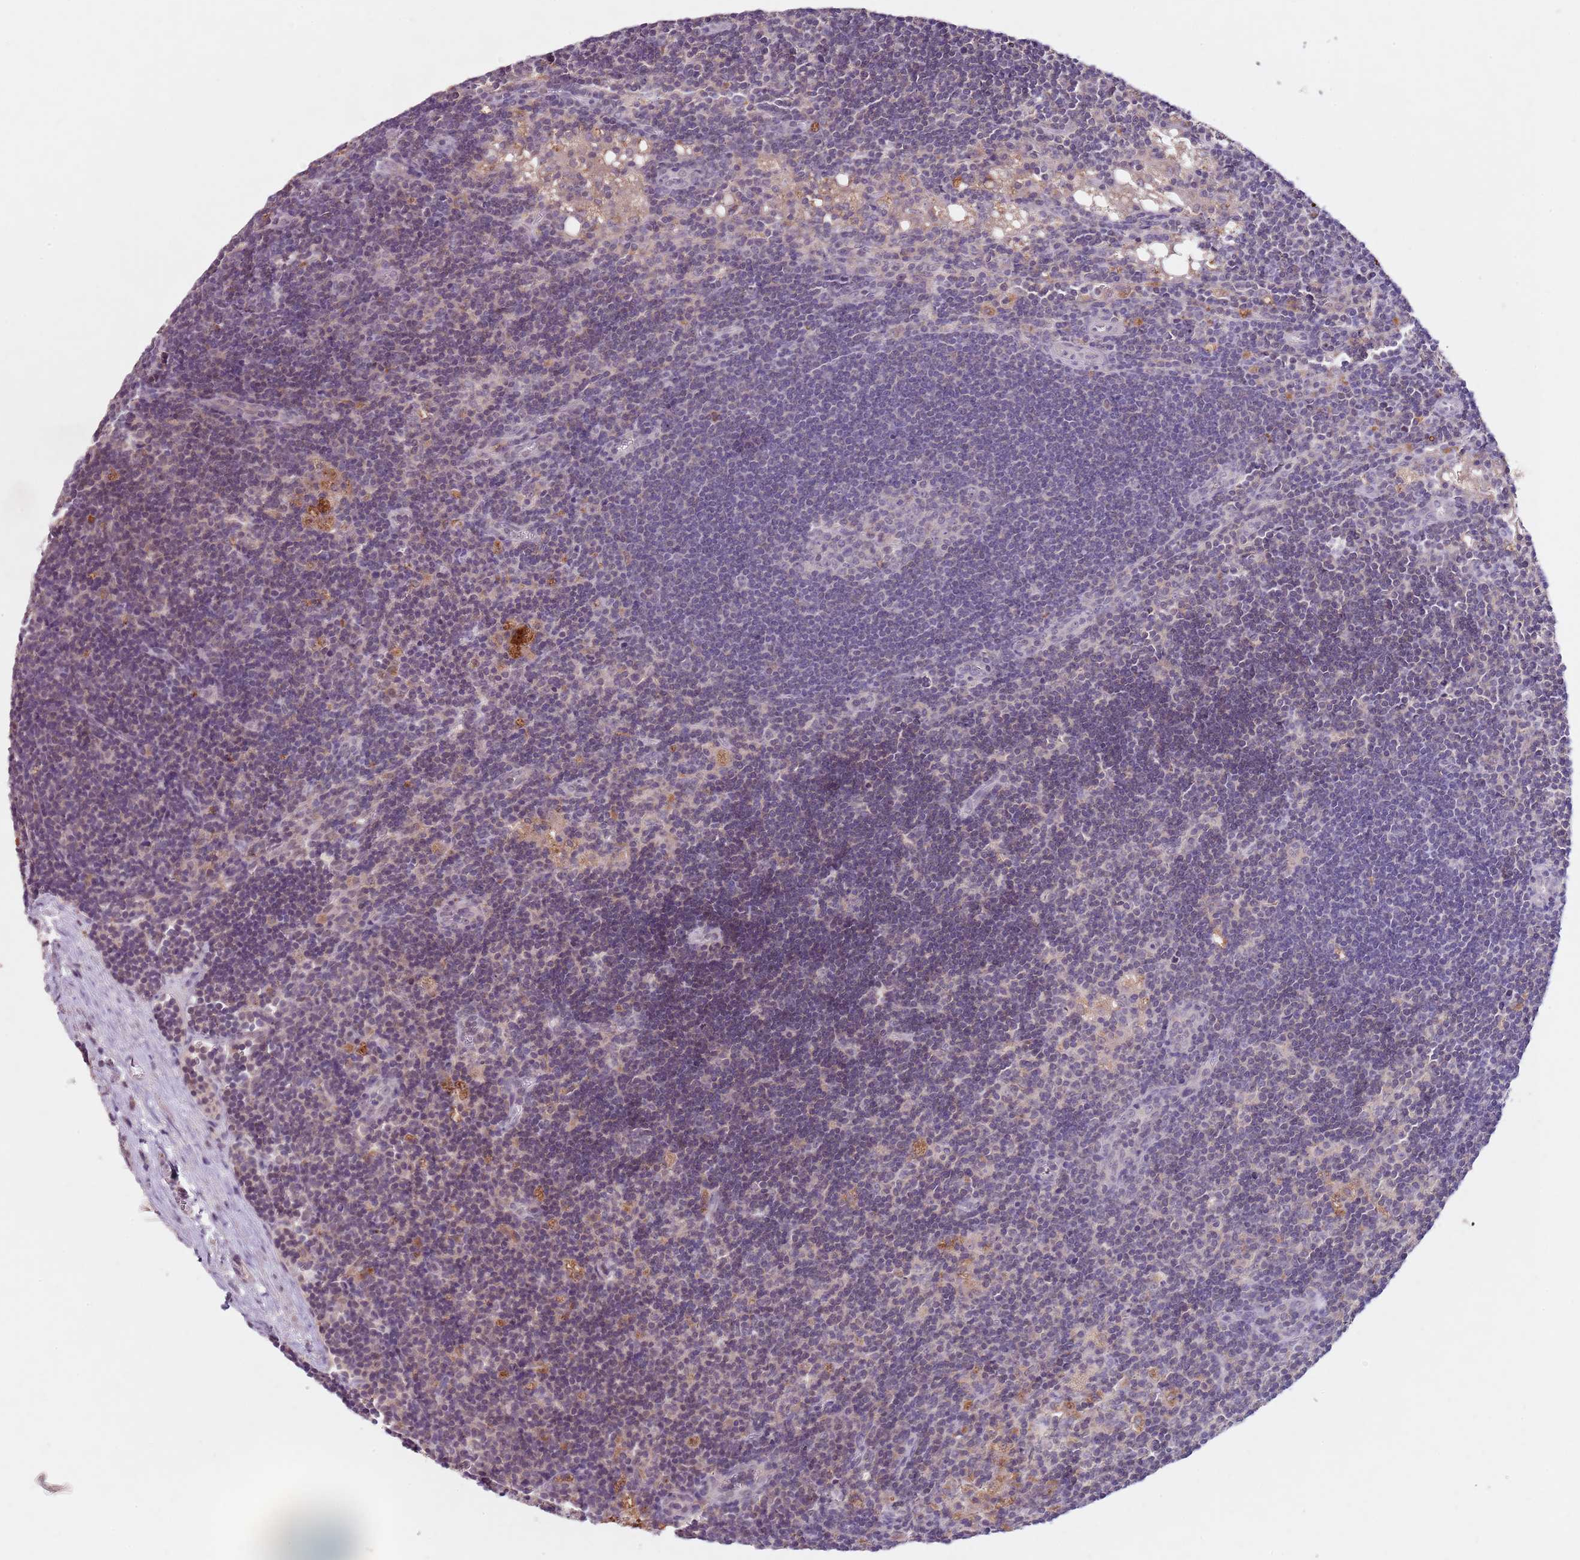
{"staining": {"intensity": "negative", "quantity": "none", "location": "none"}, "tissue": "lymph node", "cell_type": "Germinal center cells", "image_type": "normal", "snomed": [{"axis": "morphology", "description": "Normal tissue, NOS"}, {"axis": "topography", "description": "Lymph node"}], "caption": "A high-resolution micrograph shows immunohistochemistry (IHC) staining of normal lymph node, which displays no significant staining in germinal center cells.", "gene": "NRDE2", "patient": {"sex": "male", "age": 24}}